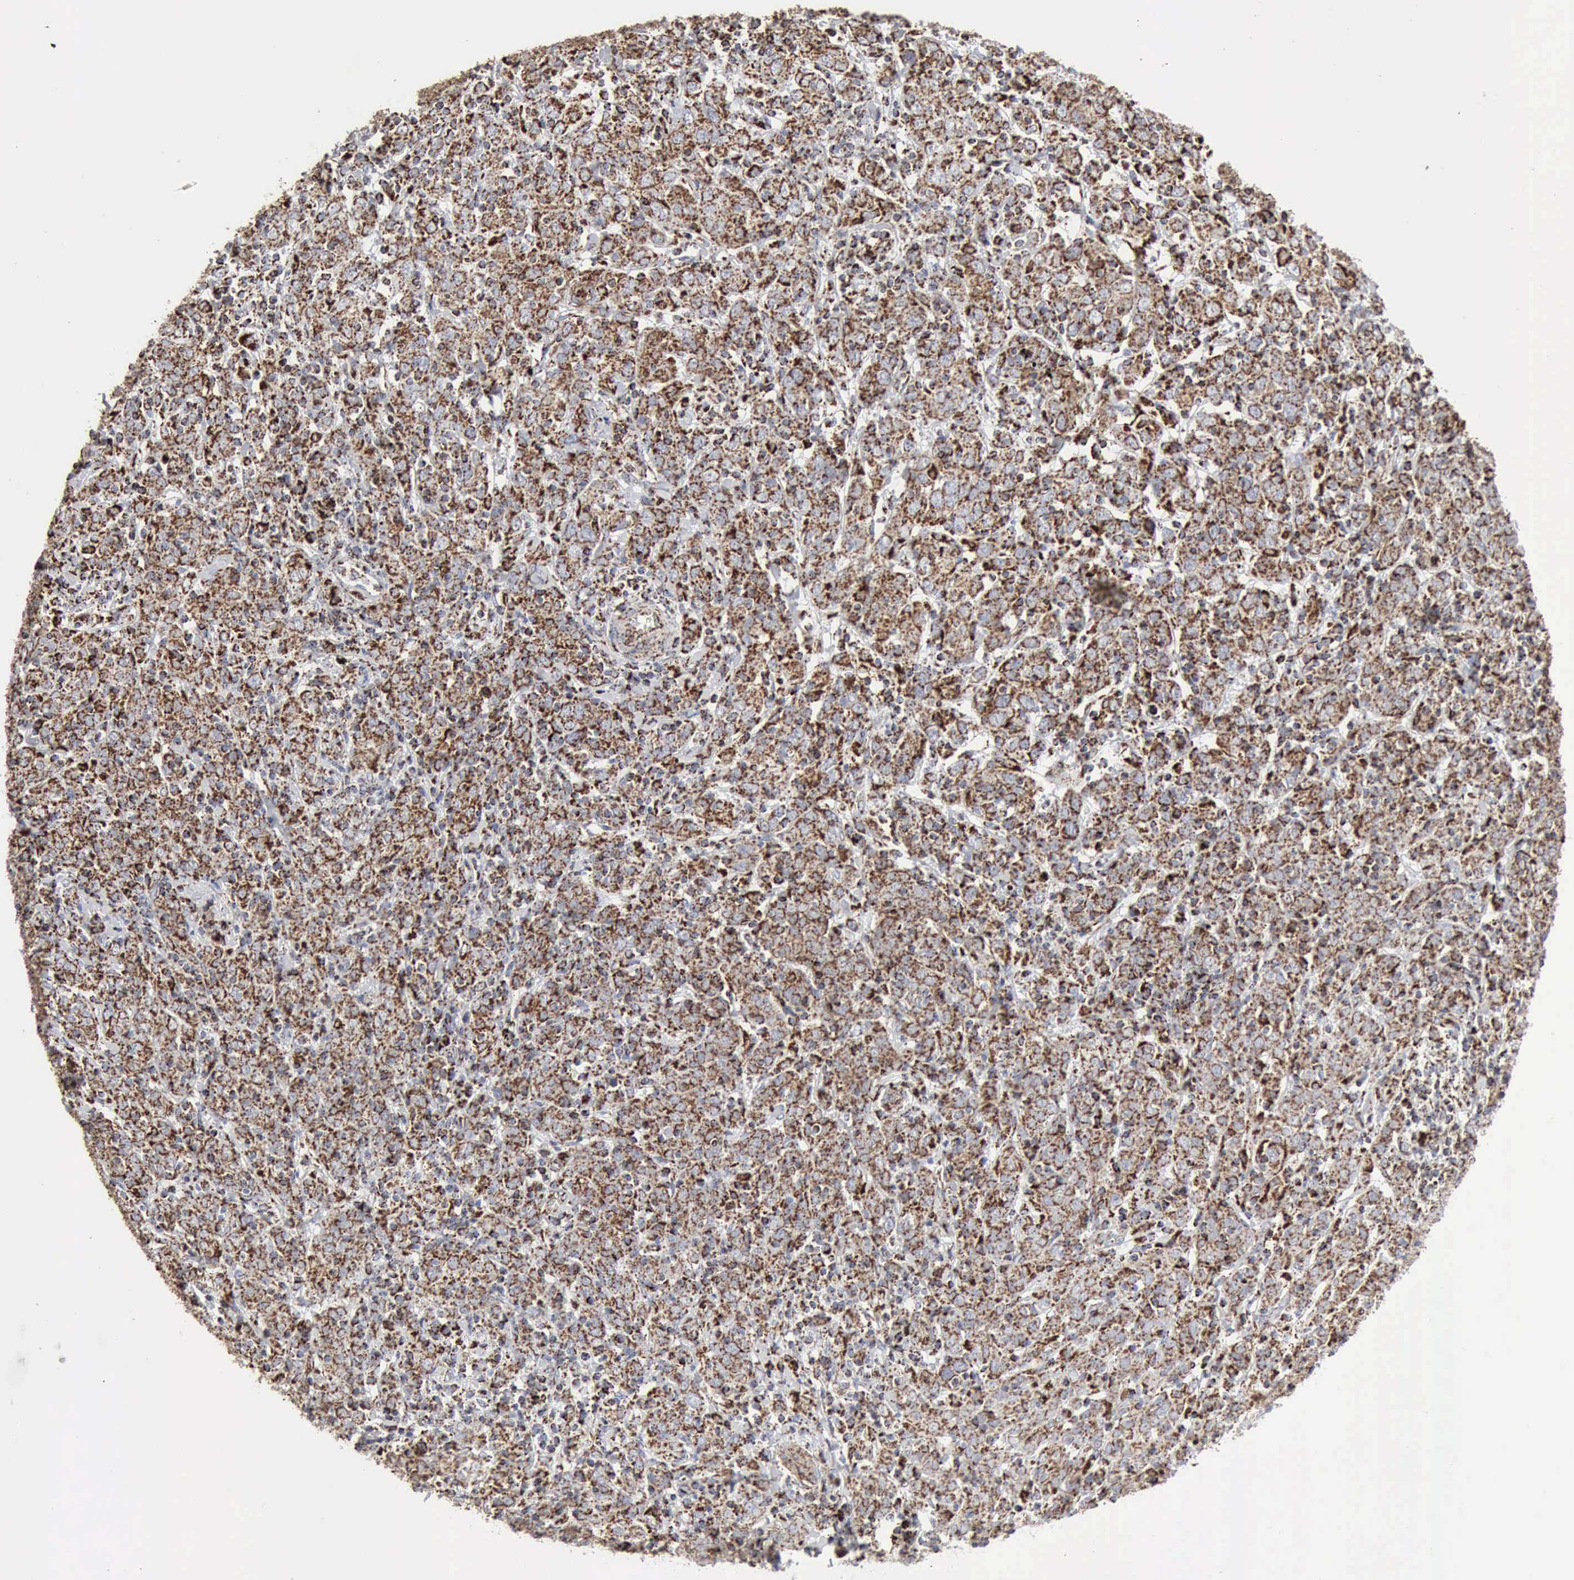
{"staining": {"intensity": "strong", "quantity": ">75%", "location": "cytoplasmic/membranous"}, "tissue": "cervical cancer", "cell_type": "Tumor cells", "image_type": "cancer", "snomed": [{"axis": "morphology", "description": "Normal tissue, NOS"}, {"axis": "morphology", "description": "Squamous cell carcinoma, NOS"}, {"axis": "topography", "description": "Cervix"}], "caption": "This photomicrograph demonstrates immunohistochemistry (IHC) staining of human cervical cancer, with high strong cytoplasmic/membranous staining in approximately >75% of tumor cells.", "gene": "ACO2", "patient": {"sex": "female", "age": 67}}